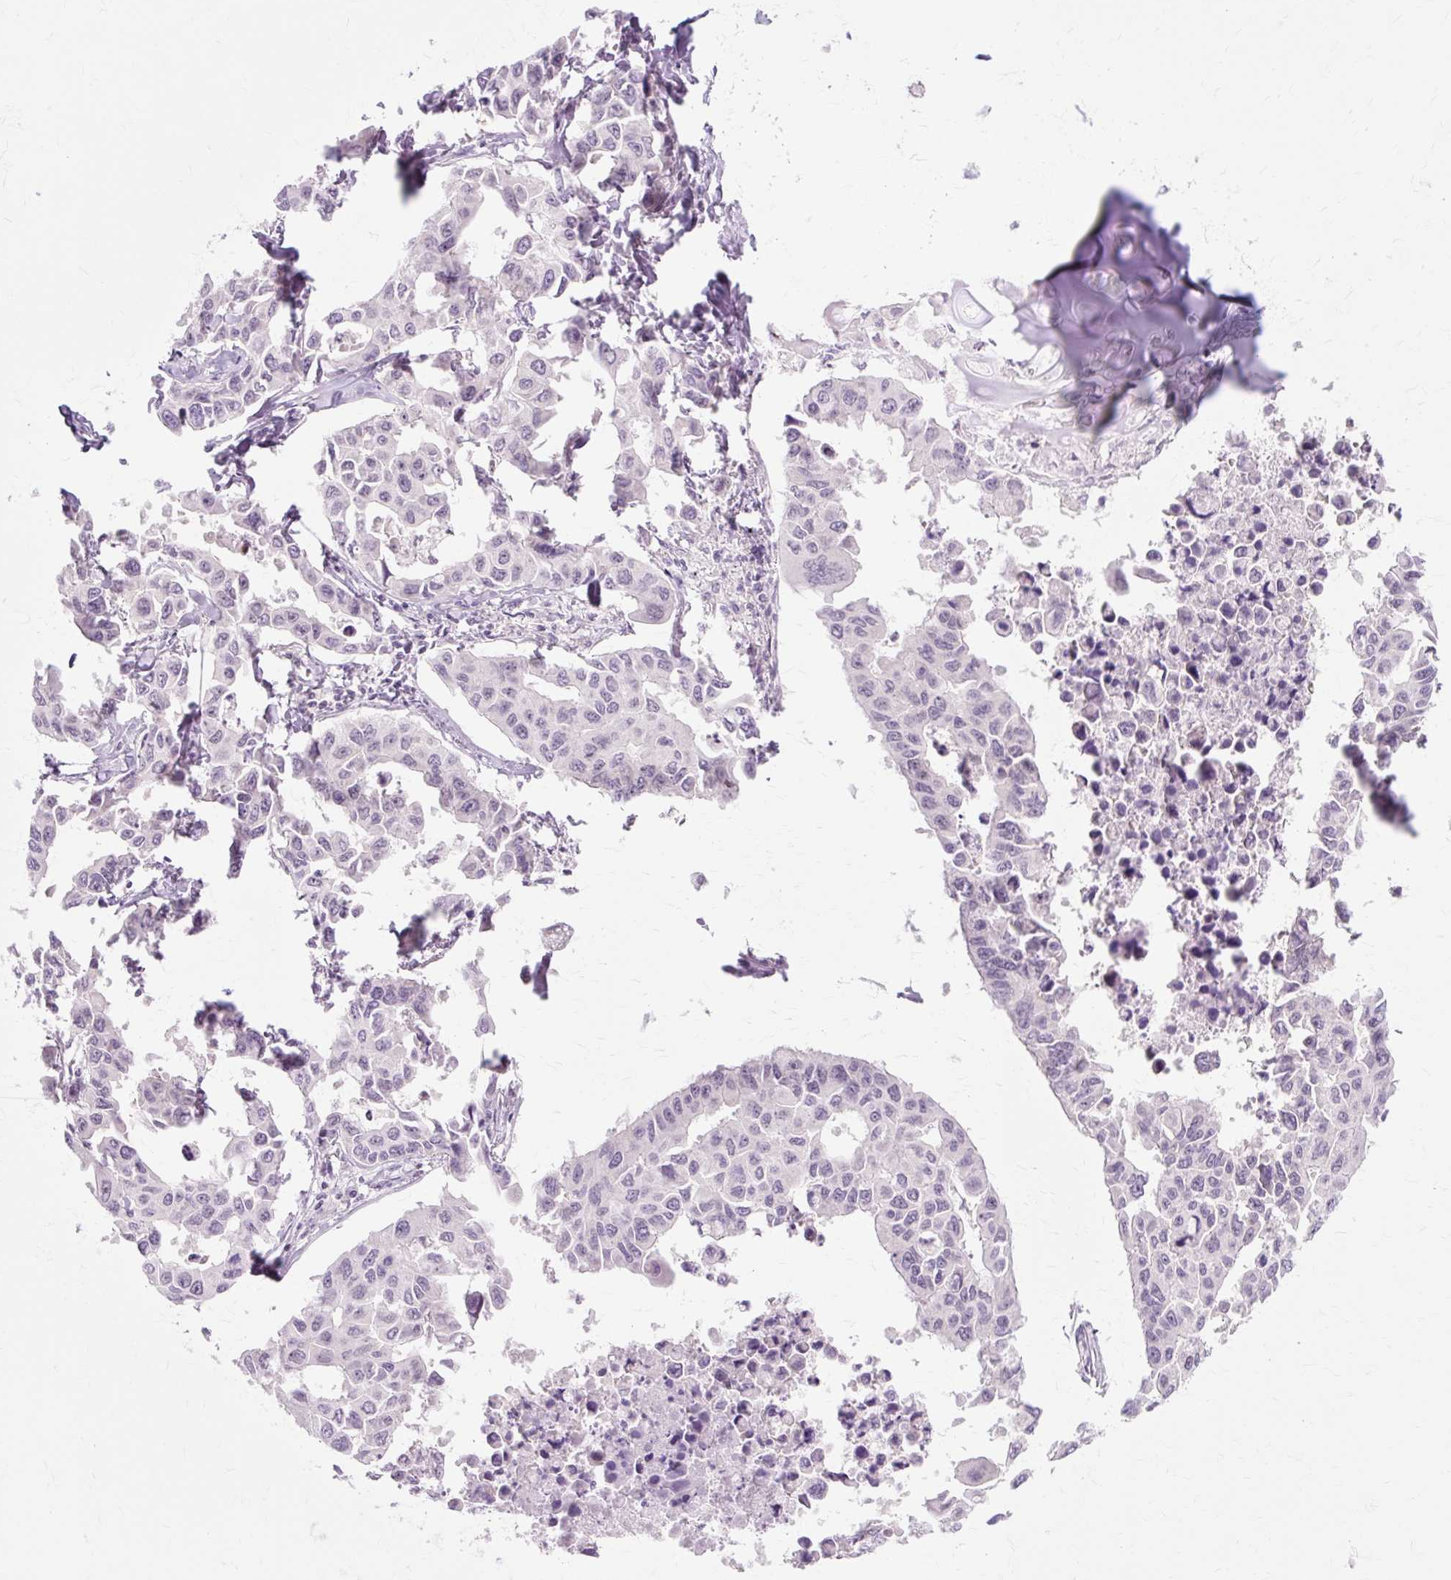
{"staining": {"intensity": "negative", "quantity": "none", "location": "none"}, "tissue": "lung cancer", "cell_type": "Tumor cells", "image_type": "cancer", "snomed": [{"axis": "morphology", "description": "Adenocarcinoma, NOS"}, {"axis": "topography", "description": "Lung"}], "caption": "Tumor cells are negative for protein expression in human lung cancer (adenocarcinoma).", "gene": "ZNF35", "patient": {"sex": "male", "age": 64}}